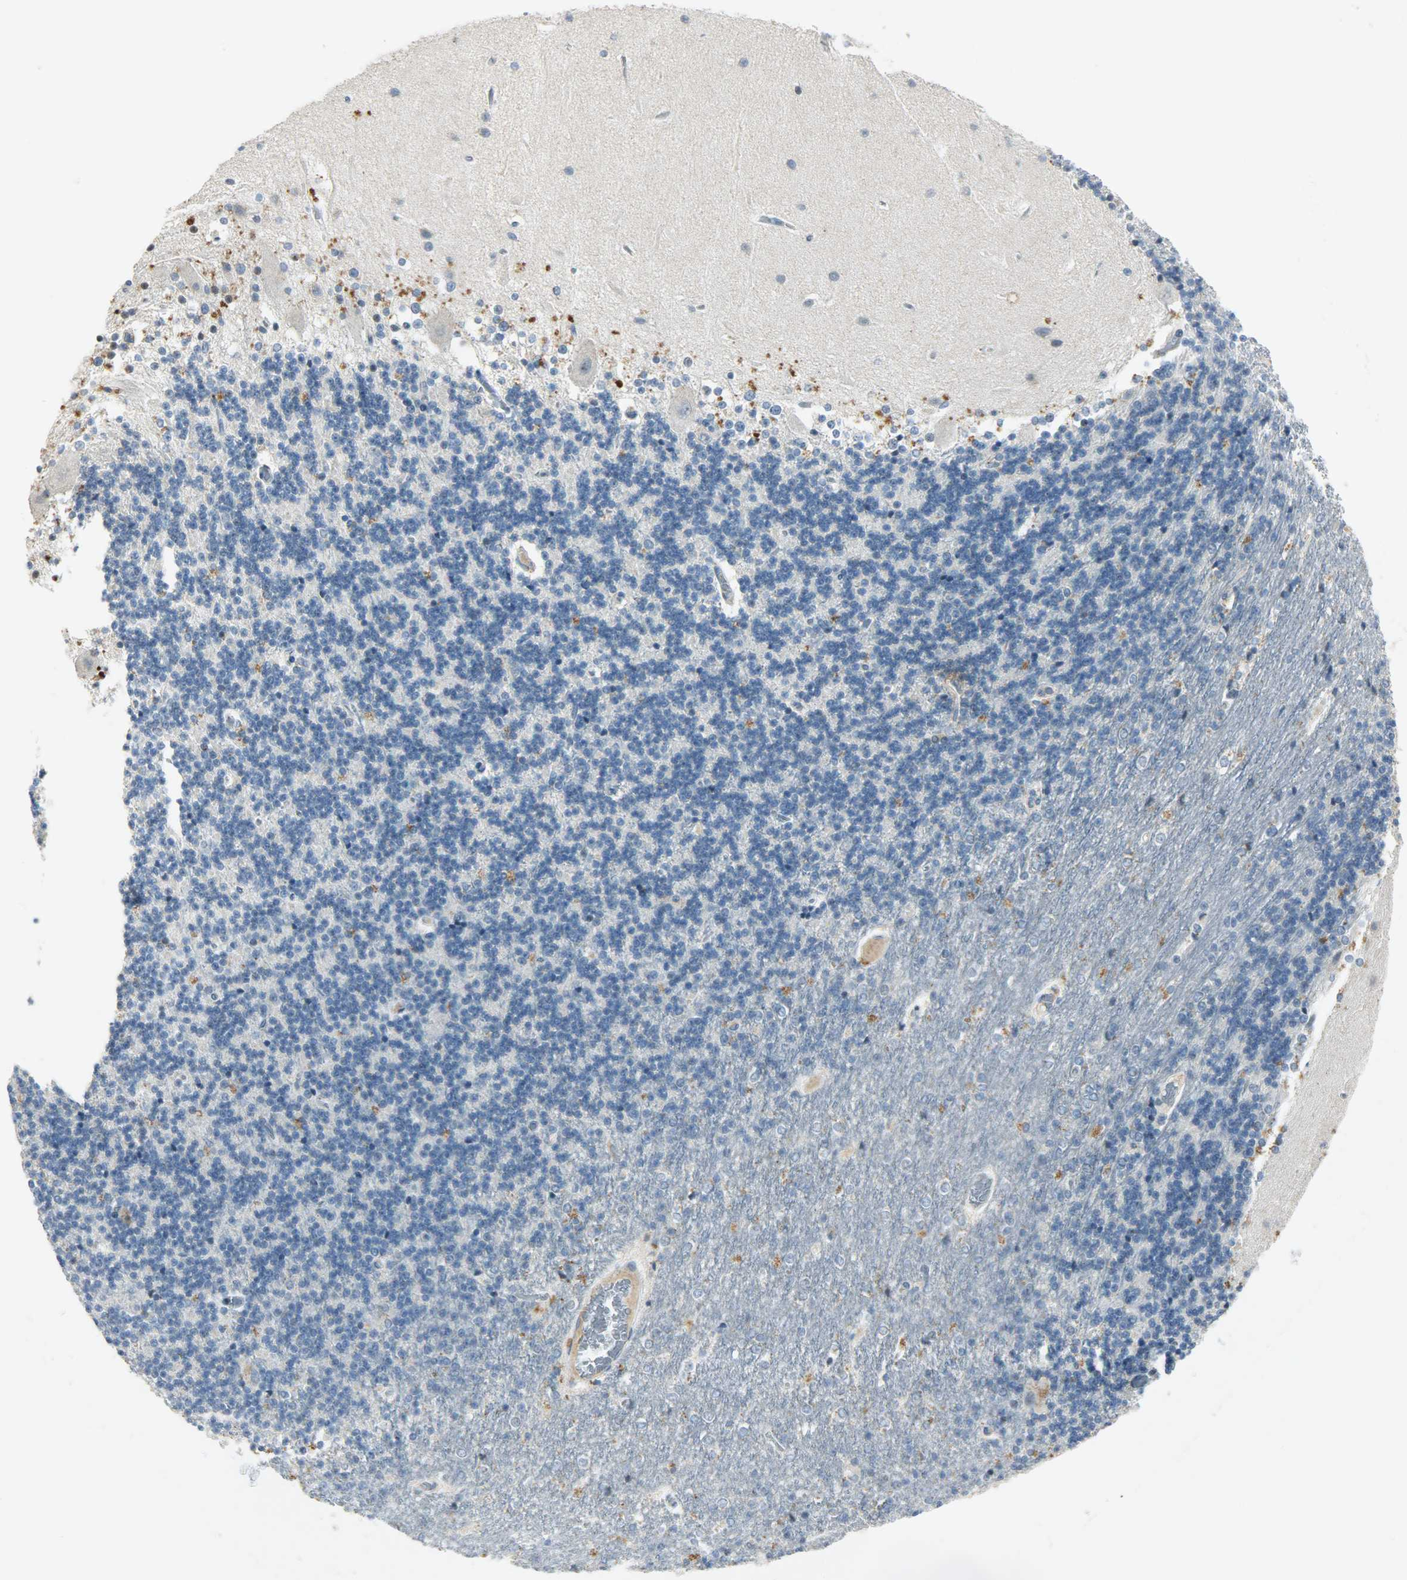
{"staining": {"intensity": "moderate", "quantity": "<25%", "location": "cytoplasmic/membranous"}, "tissue": "cerebellum", "cell_type": "Cells in granular layer", "image_type": "normal", "snomed": [{"axis": "morphology", "description": "Normal tissue, NOS"}, {"axis": "topography", "description": "Cerebellum"}], "caption": "Moderate cytoplasmic/membranous positivity for a protein is present in approximately <25% of cells in granular layer of unremarkable cerebellum using immunohistochemistry (IHC).", "gene": "AURKB", "patient": {"sex": "female", "age": 54}}